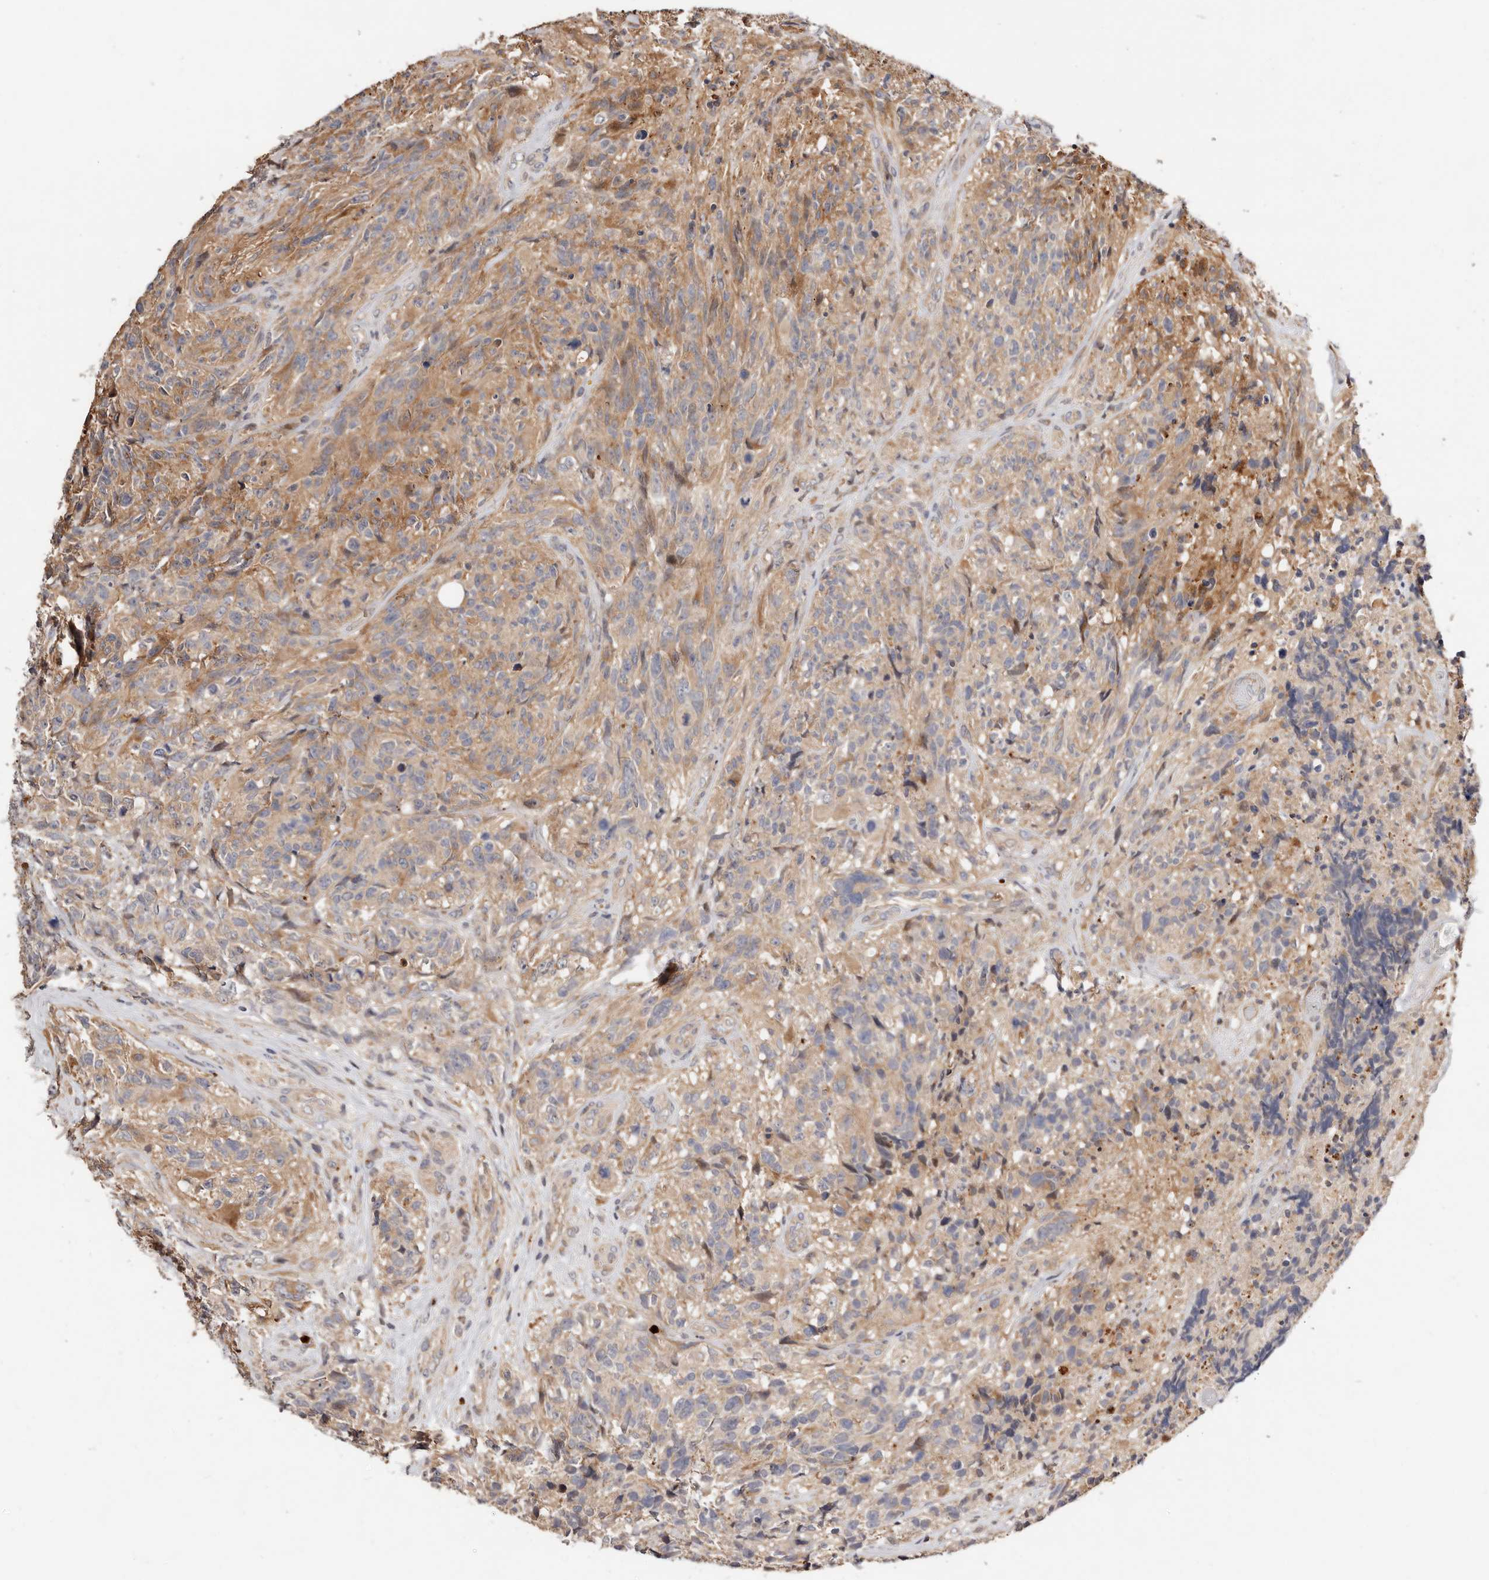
{"staining": {"intensity": "weak", "quantity": ">75%", "location": "cytoplasmic/membranous"}, "tissue": "glioma", "cell_type": "Tumor cells", "image_type": "cancer", "snomed": [{"axis": "morphology", "description": "Glioma, malignant, High grade"}, {"axis": "topography", "description": "Brain"}], "caption": "Tumor cells show low levels of weak cytoplasmic/membranous staining in approximately >75% of cells in glioma.", "gene": "USP33", "patient": {"sex": "male", "age": 69}}